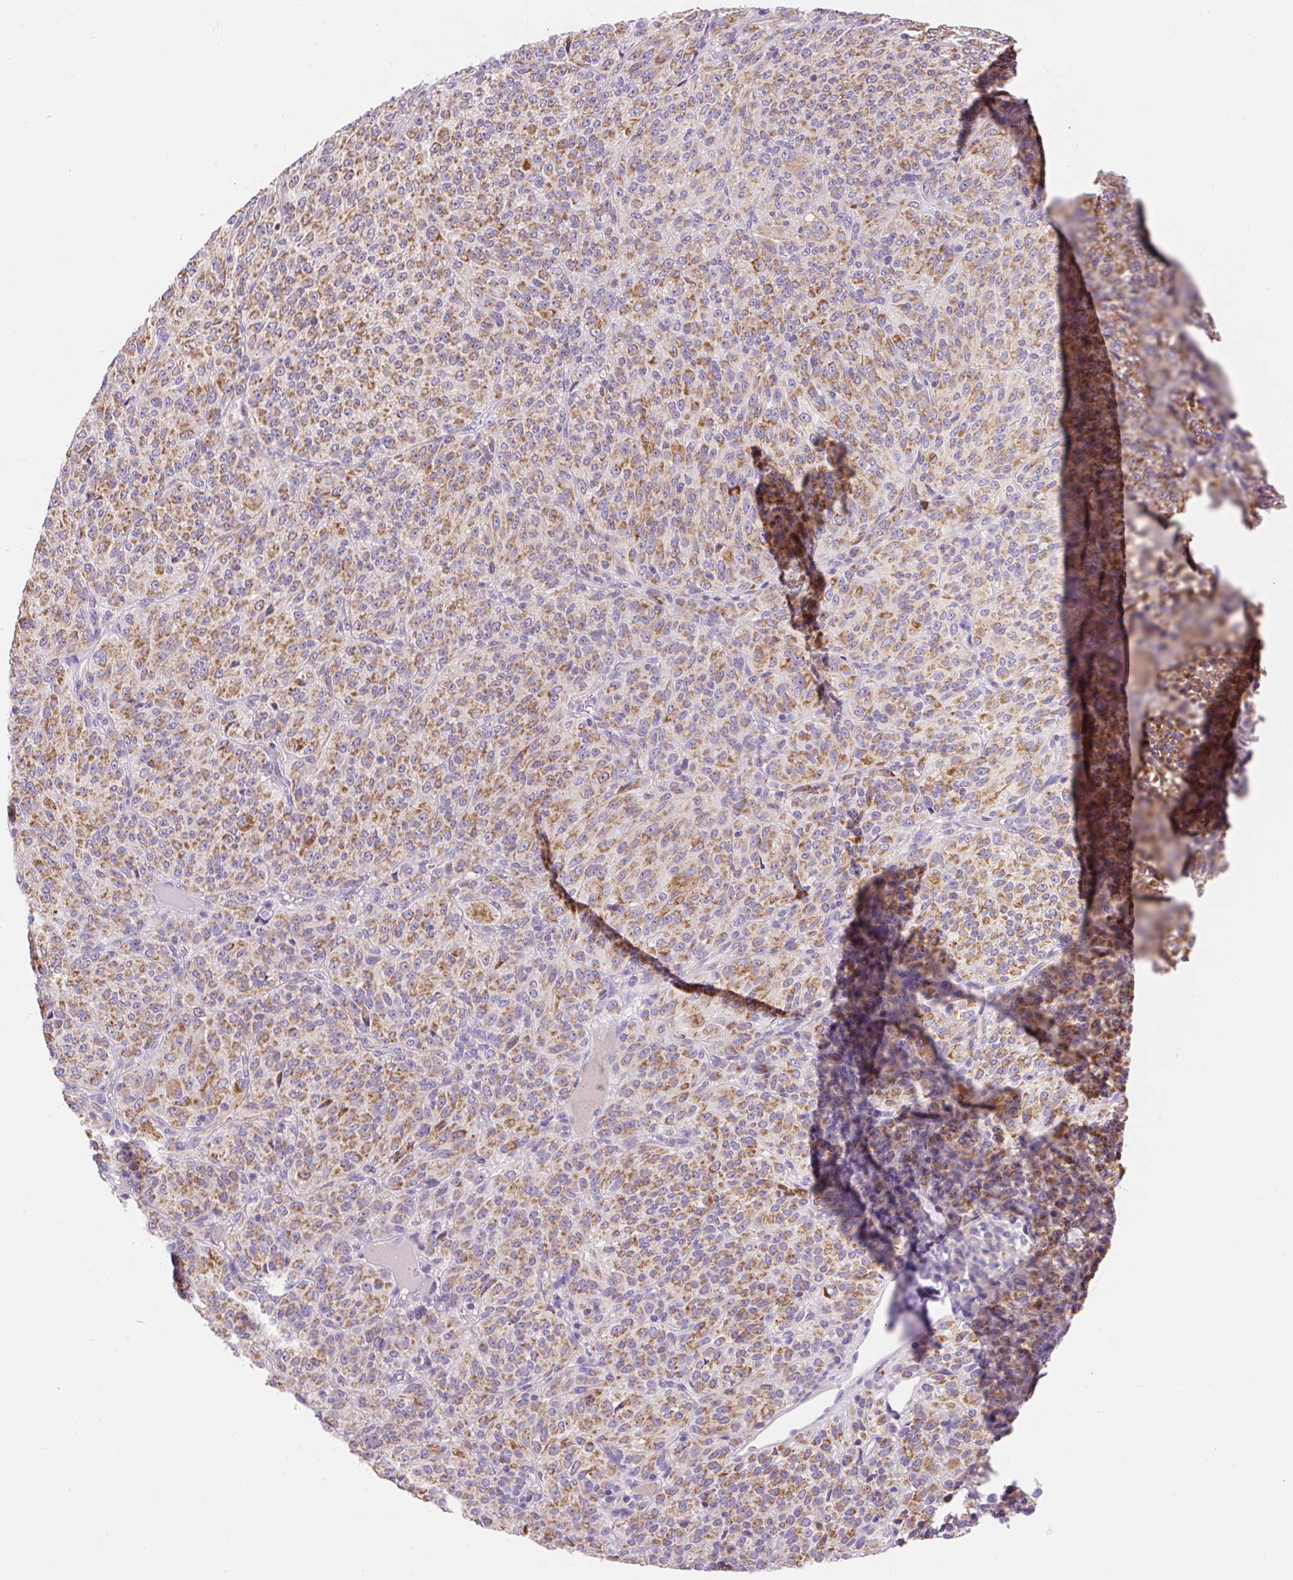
{"staining": {"intensity": "moderate", "quantity": ">75%", "location": "cytoplasmic/membranous"}, "tissue": "melanoma", "cell_type": "Tumor cells", "image_type": "cancer", "snomed": [{"axis": "morphology", "description": "Malignant melanoma, Metastatic site"}, {"axis": "topography", "description": "Brain"}], "caption": "Immunohistochemical staining of human melanoma displays medium levels of moderate cytoplasmic/membranous staining in approximately >75% of tumor cells.", "gene": "PMAIP1", "patient": {"sex": "female", "age": 56}}